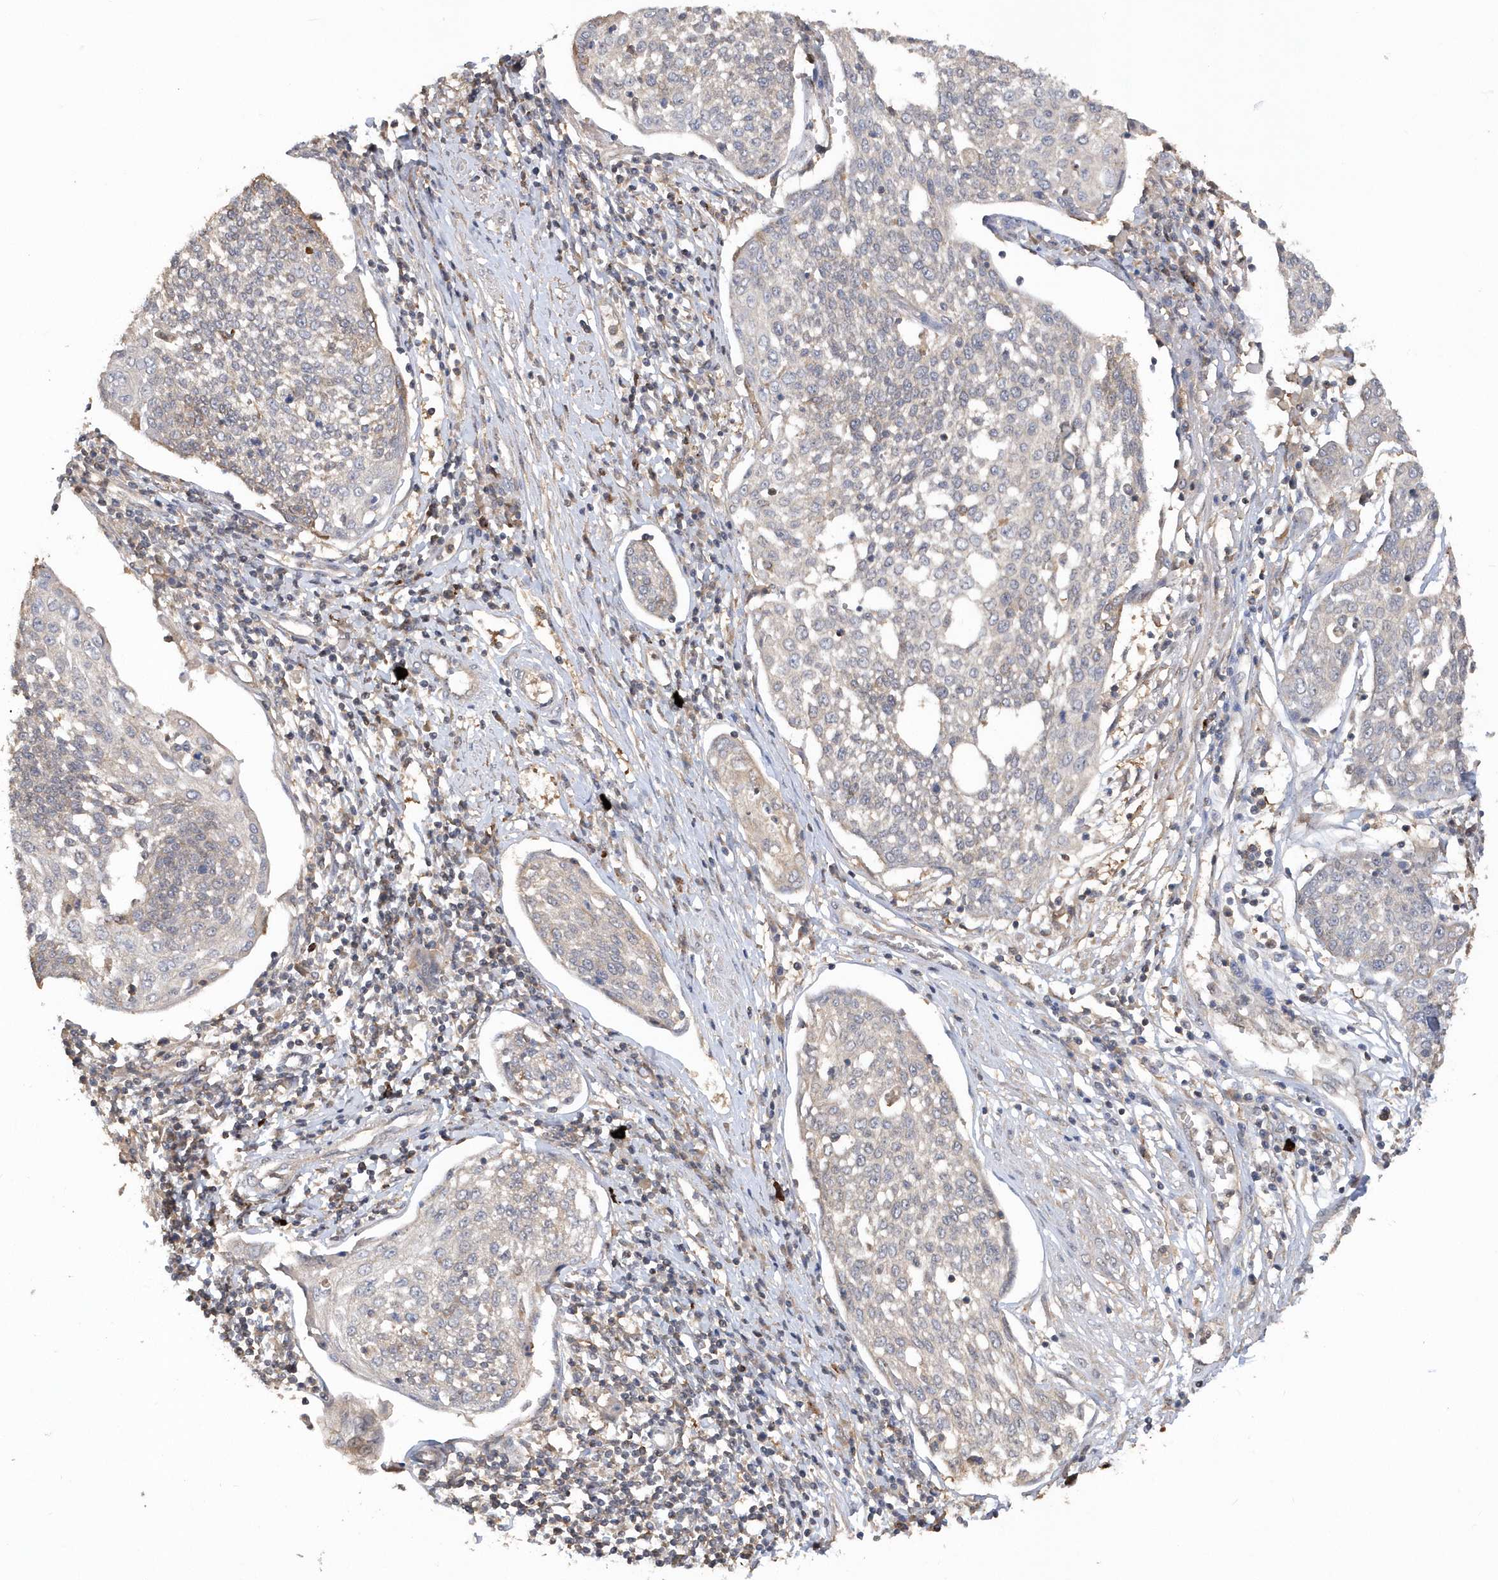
{"staining": {"intensity": "negative", "quantity": "none", "location": "none"}, "tissue": "cervical cancer", "cell_type": "Tumor cells", "image_type": "cancer", "snomed": [{"axis": "morphology", "description": "Squamous cell carcinoma, NOS"}, {"axis": "topography", "description": "Cervix"}], "caption": "Immunohistochemistry (IHC) of human squamous cell carcinoma (cervical) displays no staining in tumor cells.", "gene": "RPE", "patient": {"sex": "female", "age": 34}}